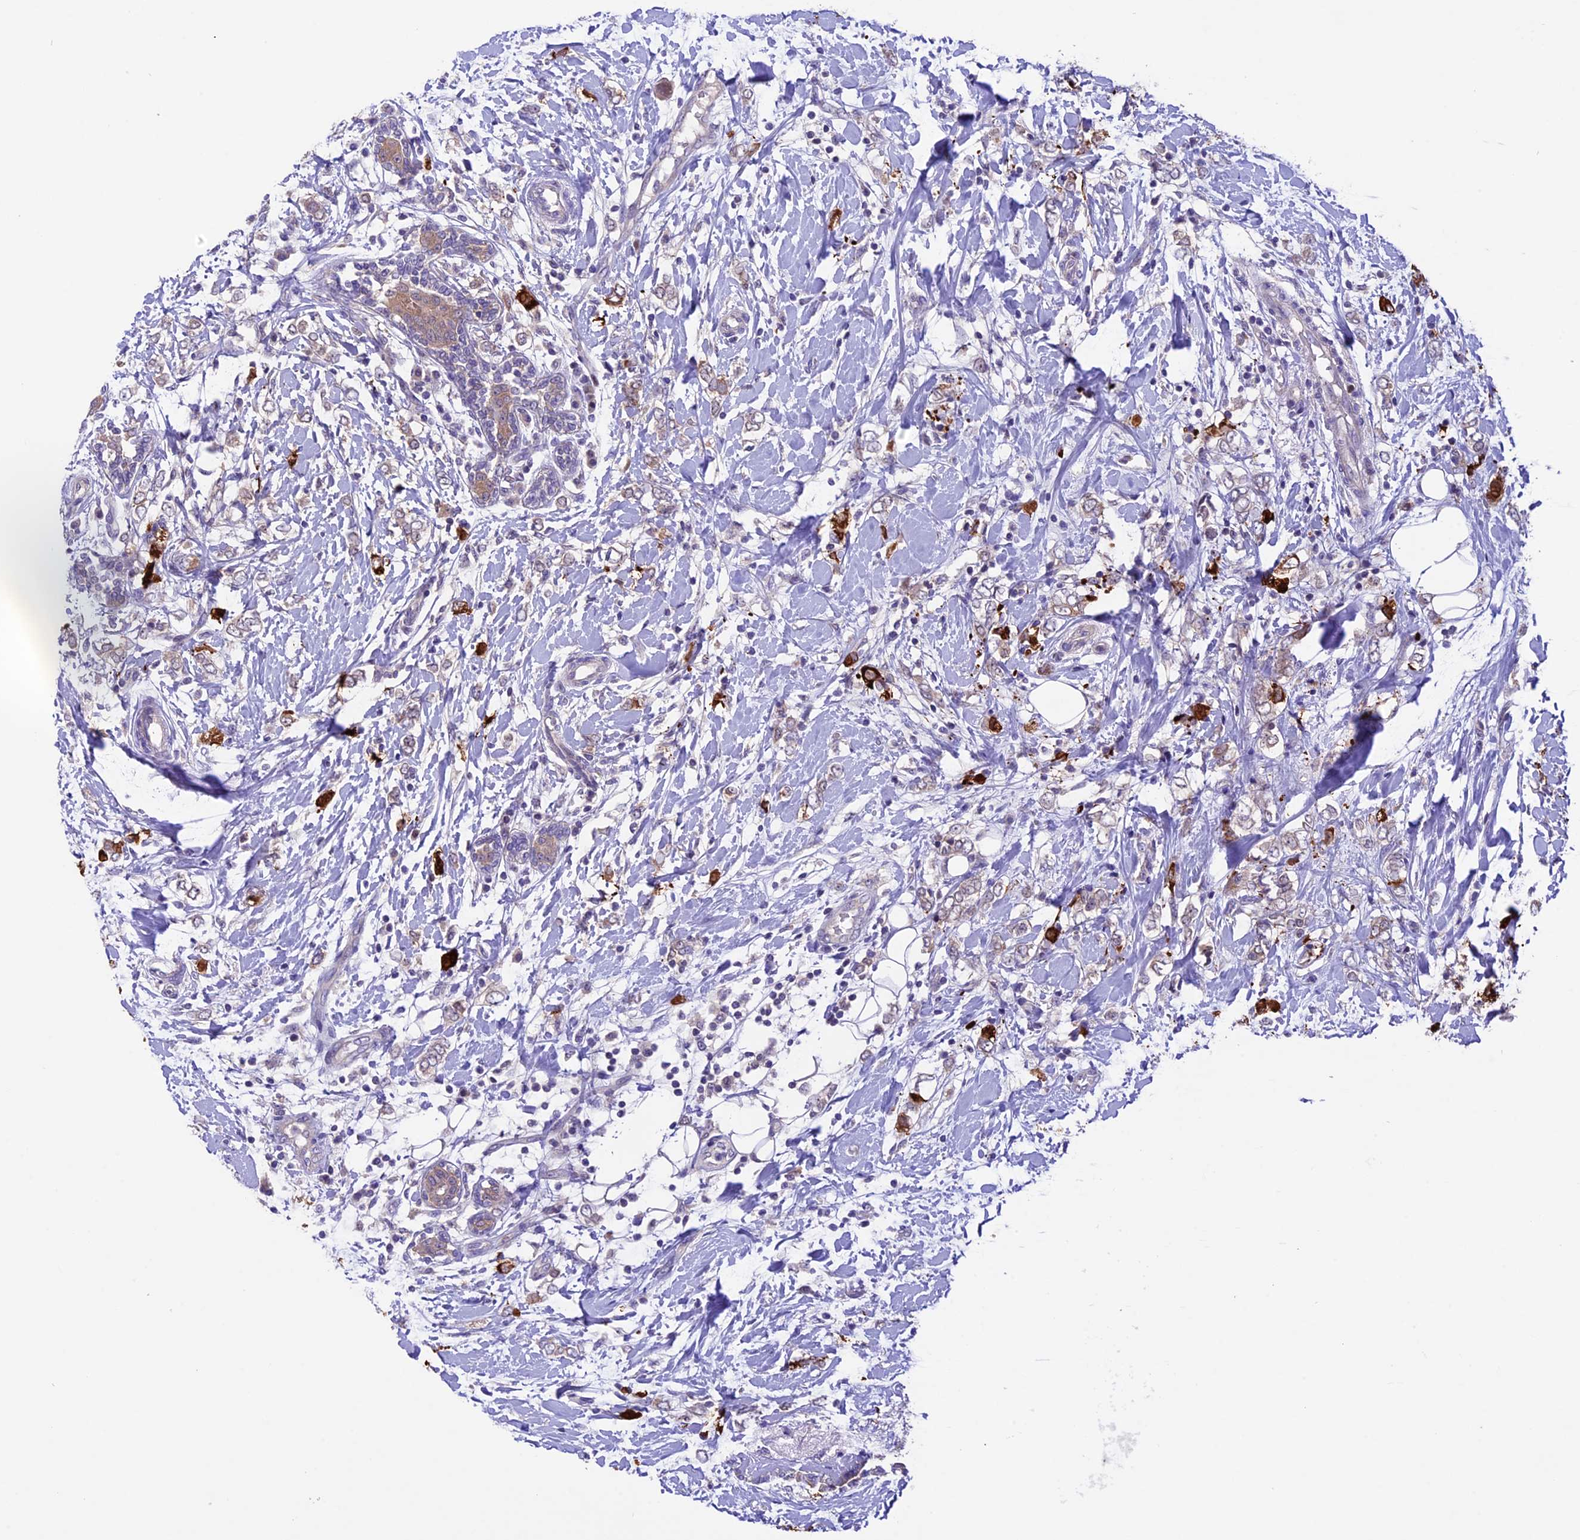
{"staining": {"intensity": "weak", "quantity": "<25%", "location": "cytoplasmic/membranous"}, "tissue": "breast cancer", "cell_type": "Tumor cells", "image_type": "cancer", "snomed": [{"axis": "morphology", "description": "Normal tissue, NOS"}, {"axis": "morphology", "description": "Lobular carcinoma"}, {"axis": "topography", "description": "Breast"}], "caption": "Protein analysis of lobular carcinoma (breast) demonstrates no significant positivity in tumor cells.", "gene": "XKR7", "patient": {"sex": "female", "age": 47}}